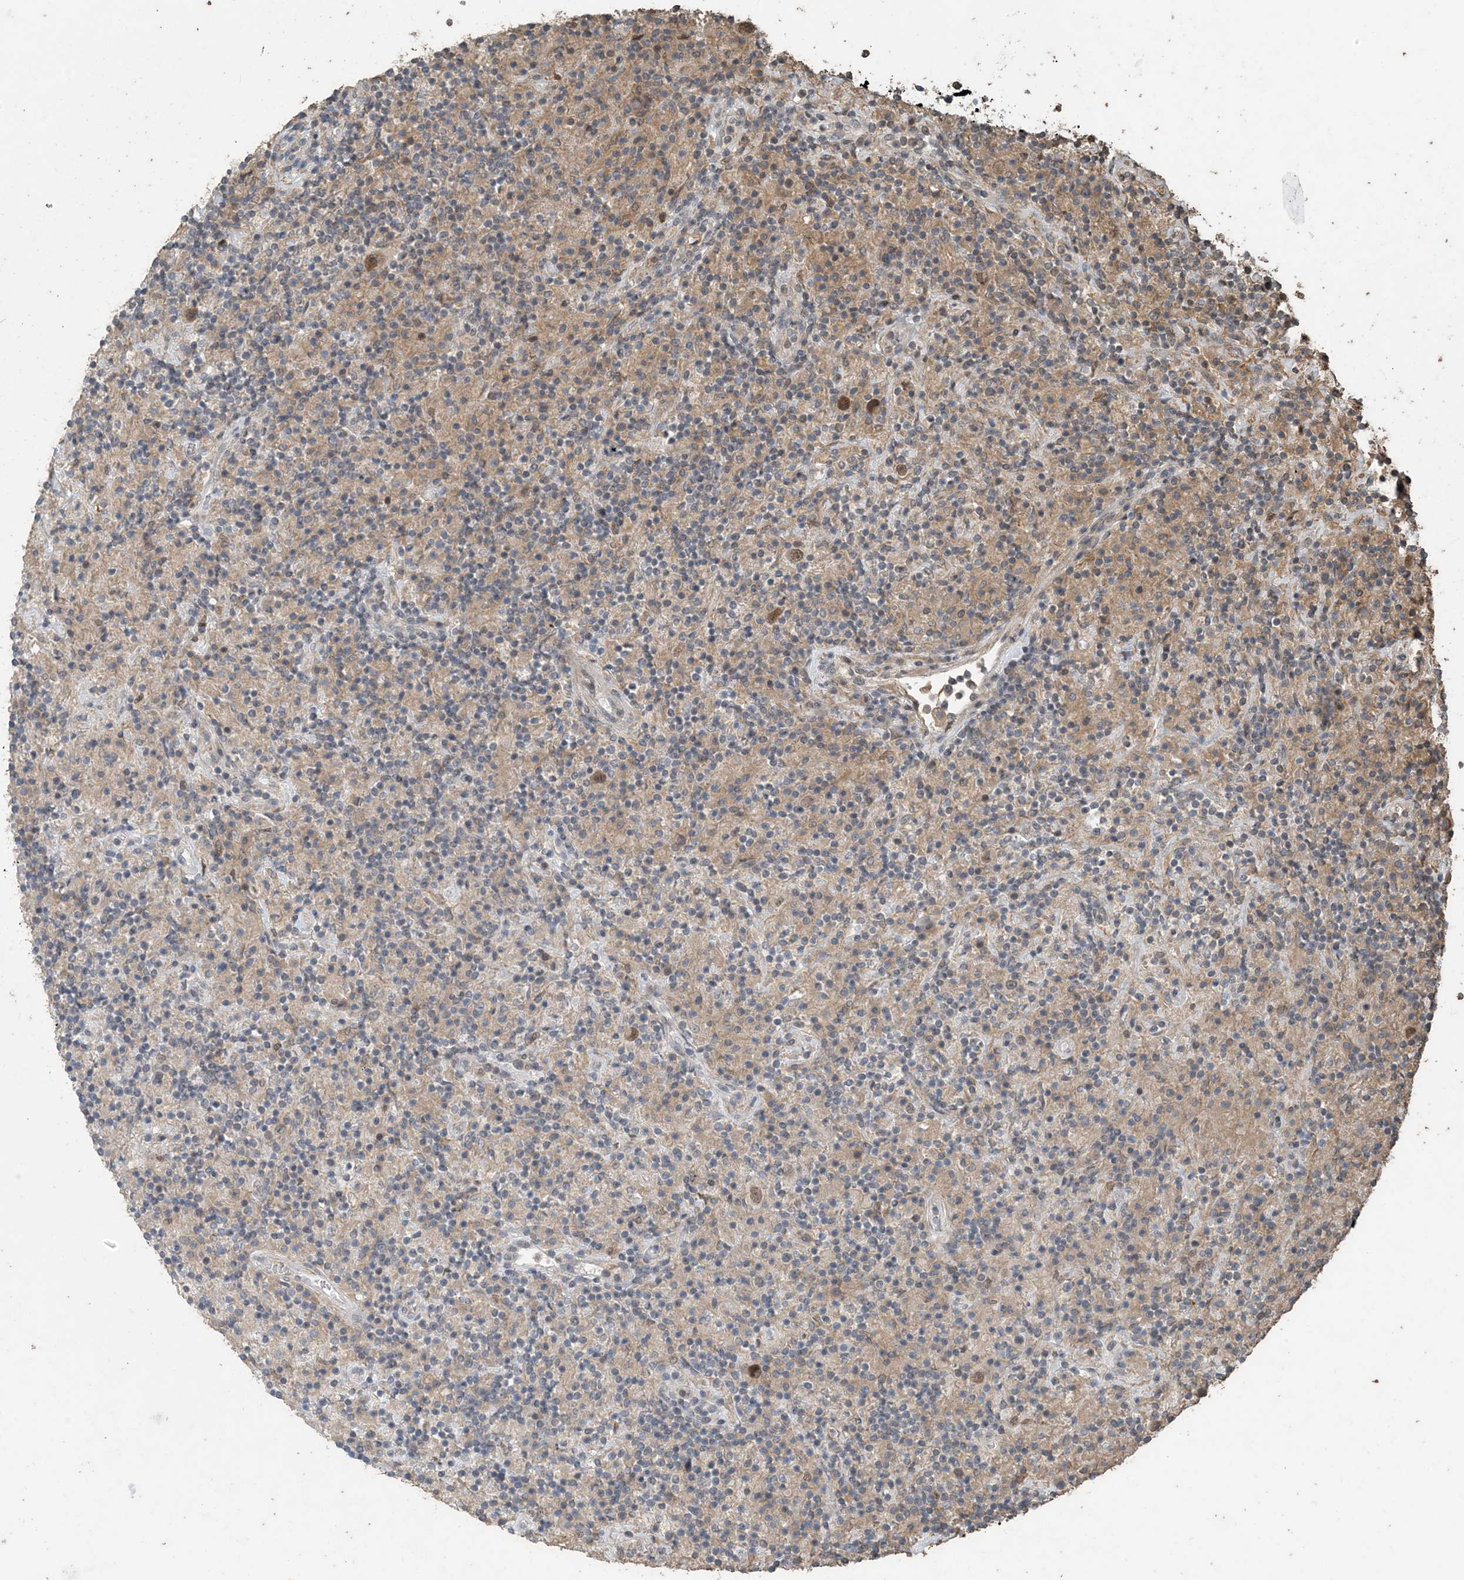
{"staining": {"intensity": "moderate", "quantity": ">75%", "location": "nuclear"}, "tissue": "lymphoma", "cell_type": "Tumor cells", "image_type": "cancer", "snomed": [{"axis": "morphology", "description": "Hodgkin's disease, NOS"}, {"axis": "topography", "description": "Lymph node"}], "caption": "The immunohistochemical stain labels moderate nuclear staining in tumor cells of Hodgkin's disease tissue.", "gene": "ZC3H12A", "patient": {"sex": "male", "age": 70}}